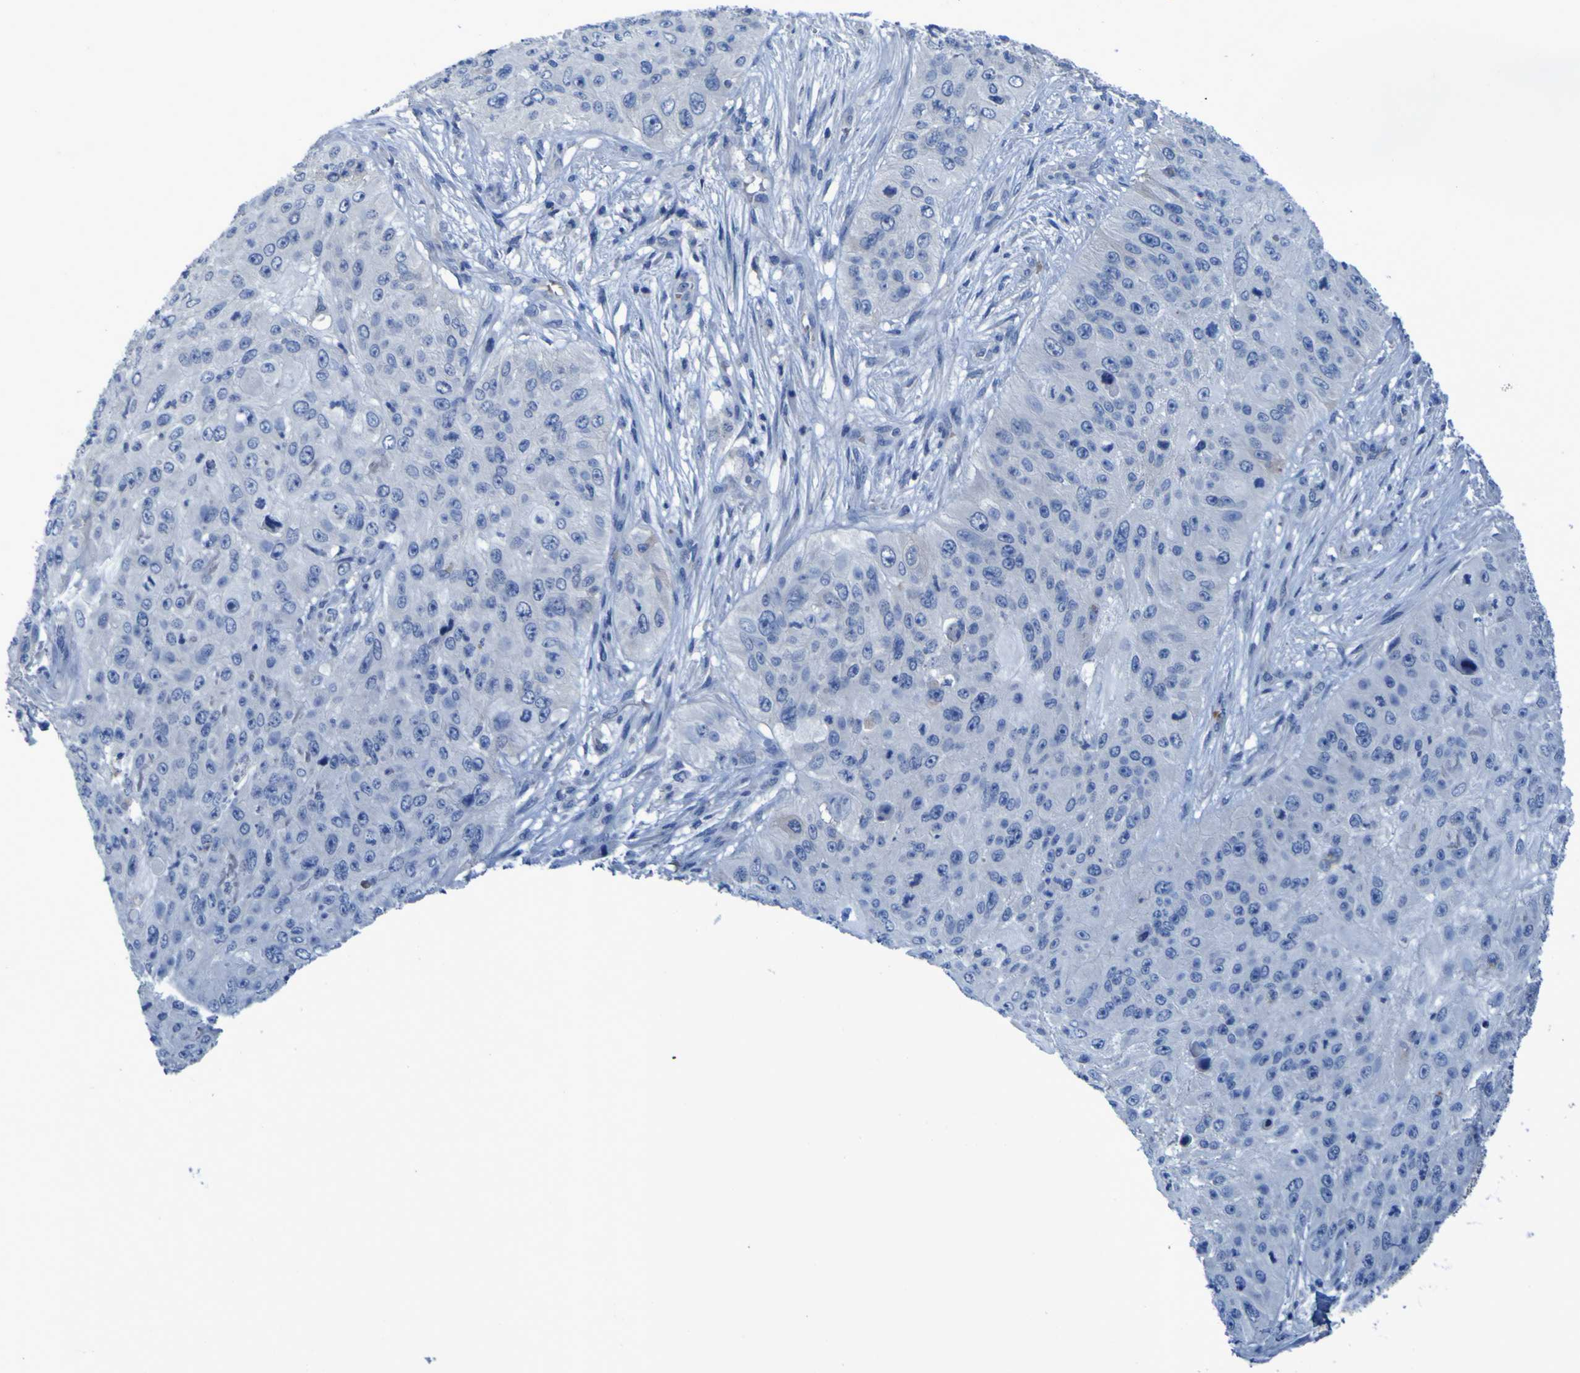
{"staining": {"intensity": "negative", "quantity": "none", "location": "none"}, "tissue": "skin cancer", "cell_type": "Tumor cells", "image_type": "cancer", "snomed": [{"axis": "morphology", "description": "Squamous cell carcinoma, NOS"}, {"axis": "topography", "description": "Skin"}], "caption": "A micrograph of skin cancer stained for a protein shows no brown staining in tumor cells.", "gene": "SGK2", "patient": {"sex": "female", "age": 80}}